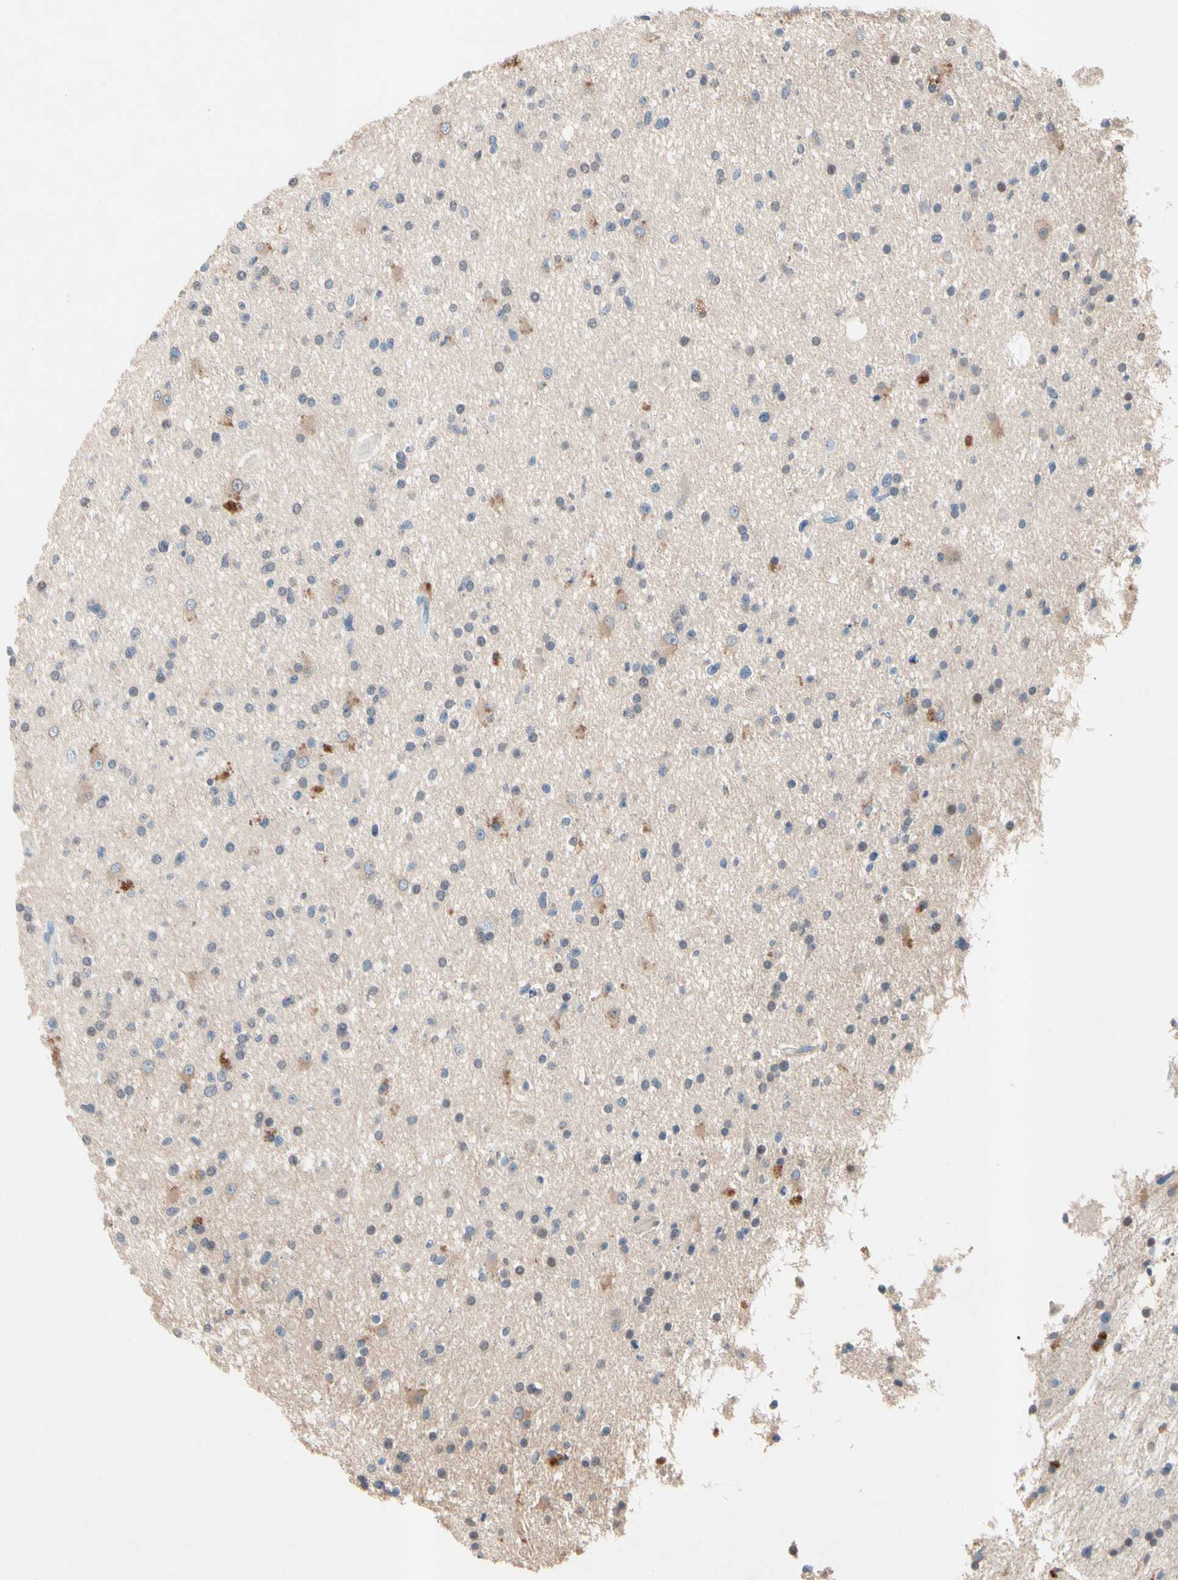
{"staining": {"intensity": "weak", "quantity": ">75%", "location": "cytoplasmic/membranous"}, "tissue": "glioma", "cell_type": "Tumor cells", "image_type": "cancer", "snomed": [{"axis": "morphology", "description": "Glioma, malignant, High grade"}, {"axis": "topography", "description": "Brain"}], "caption": "Protein staining by IHC reveals weak cytoplasmic/membranous staining in about >75% of tumor cells in glioma.", "gene": "PRDX4", "patient": {"sex": "male", "age": 33}}